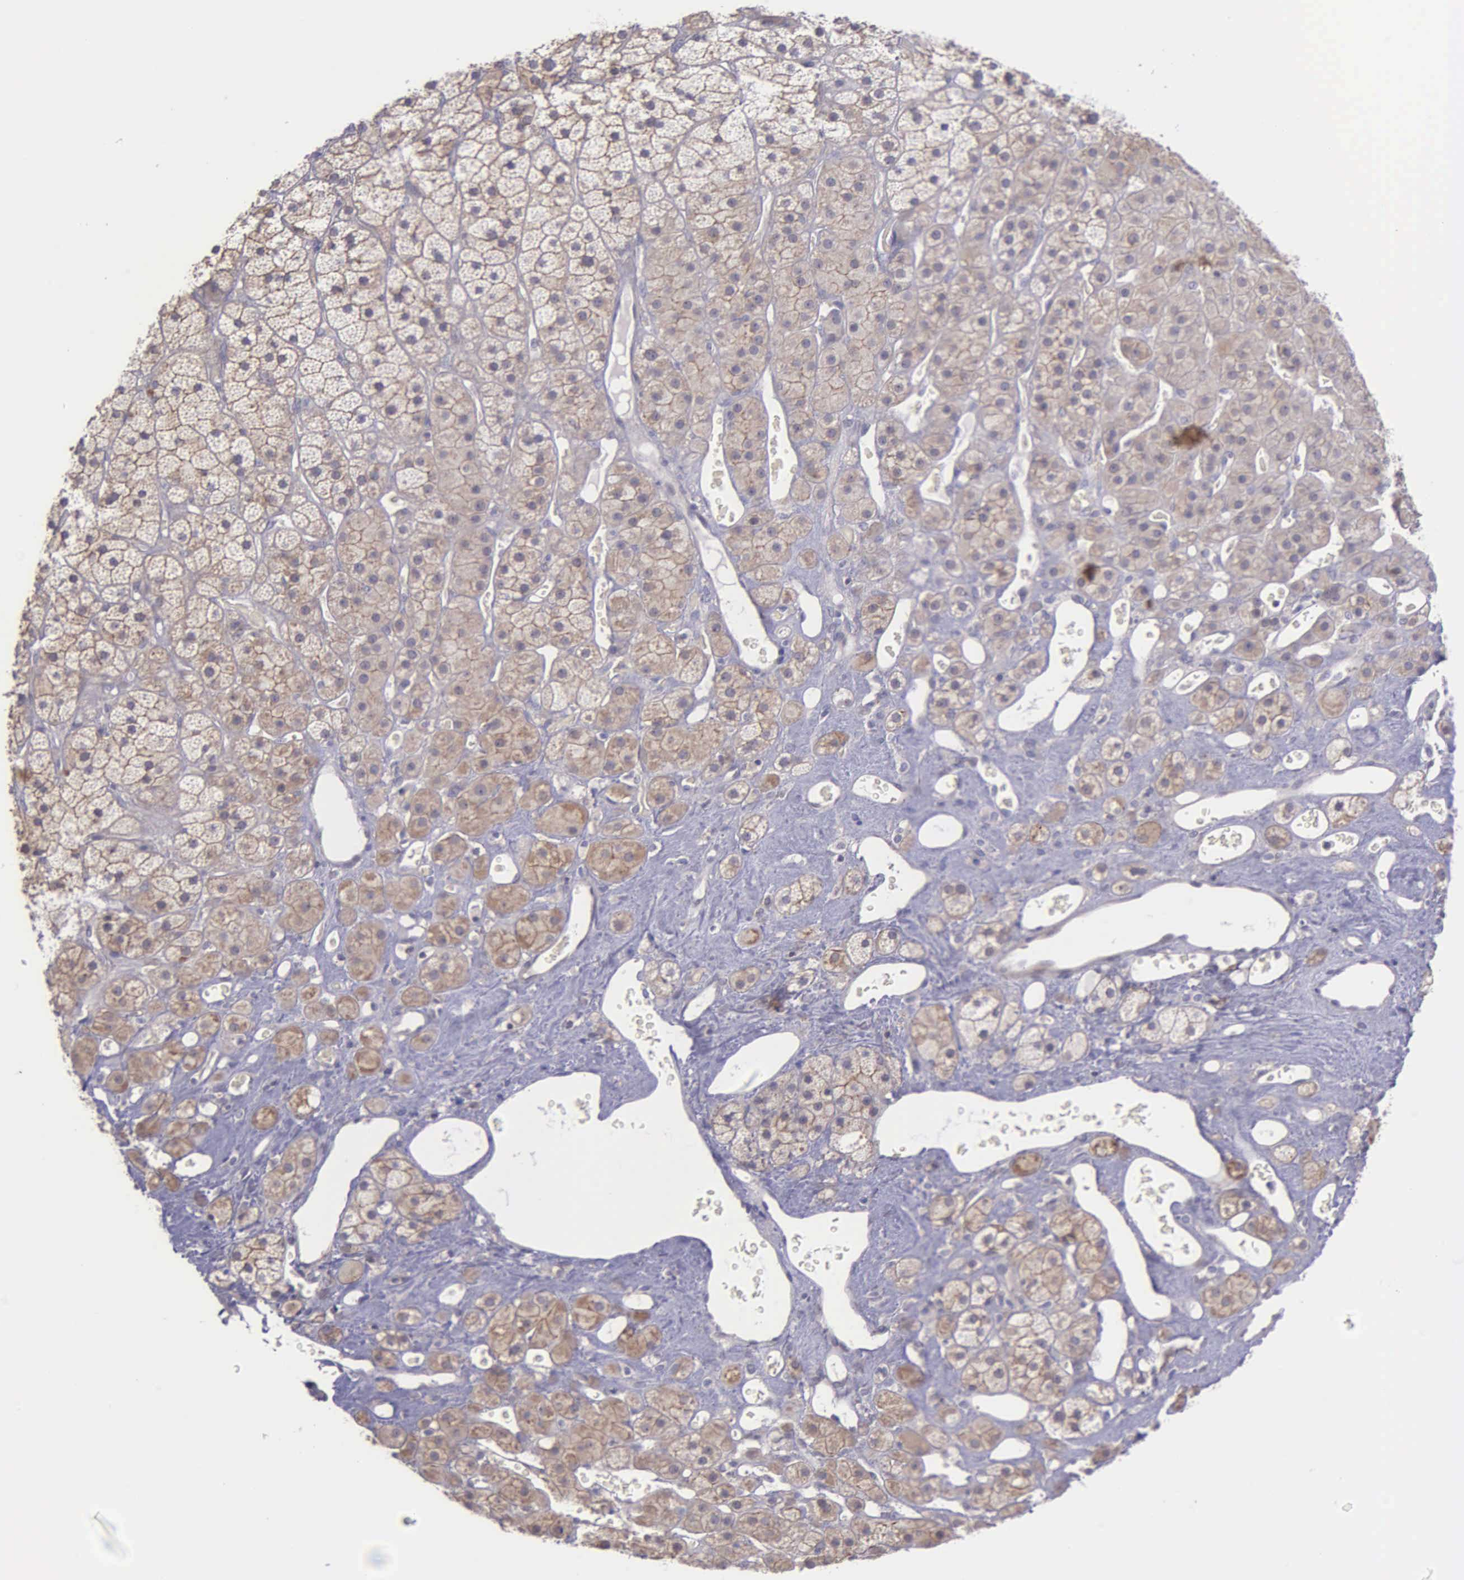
{"staining": {"intensity": "weak", "quantity": "25%-75%", "location": "cytoplasmic/membranous"}, "tissue": "adrenal gland", "cell_type": "Glandular cells", "image_type": "normal", "snomed": [{"axis": "morphology", "description": "Normal tissue, NOS"}, {"axis": "topography", "description": "Adrenal gland"}], "caption": "High-magnification brightfield microscopy of normal adrenal gland stained with DAB (brown) and counterstained with hematoxylin (blue). glandular cells exhibit weak cytoplasmic/membranous expression is appreciated in approximately25%-75% of cells. (brown staining indicates protein expression, while blue staining denotes nuclei).", "gene": "MICAL3", "patient": {"sex": "male", "age": 57}}